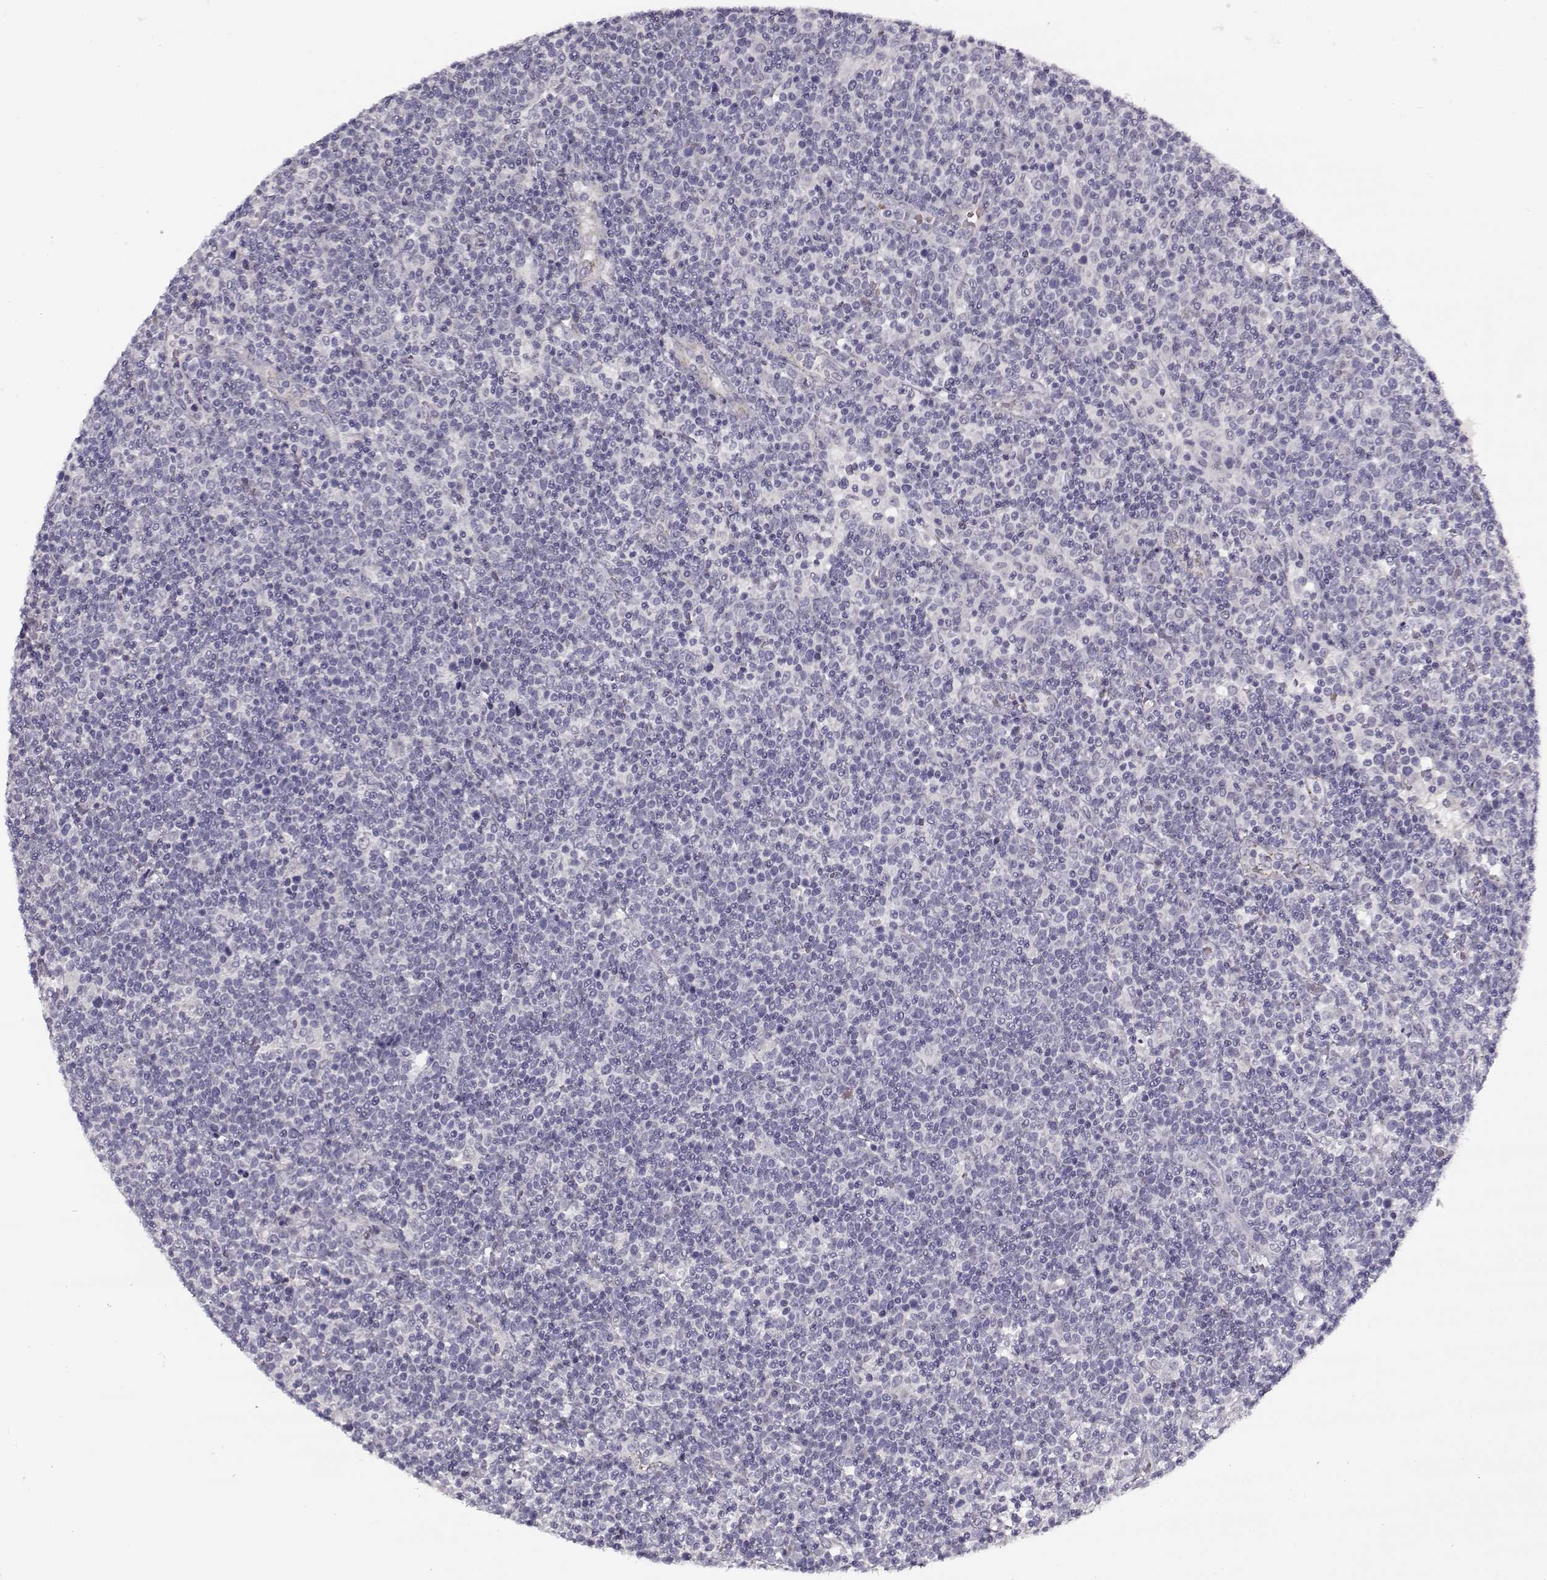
{"staining": {"intensity": "negative", "quantity": "none", "location": "none"}, "tissue": "lymphoma", "cell_type": "Tumor cells", "image_type": "cancer", "snomed": [{"axis": "morphology", "description": "Malignant lymphoma, non-Hodgkin's type, High grade"}, {"axis": "topography", "description": "Lymph node"}], "caption": "Immunohistochemistry (IHC) micrograph of neoplastic tissue: human lymphoma stained with DAB shows no significant protein staining in tumor cells.", "gene": "SNCA", "patient": {"sex": "male", "age": 61}}